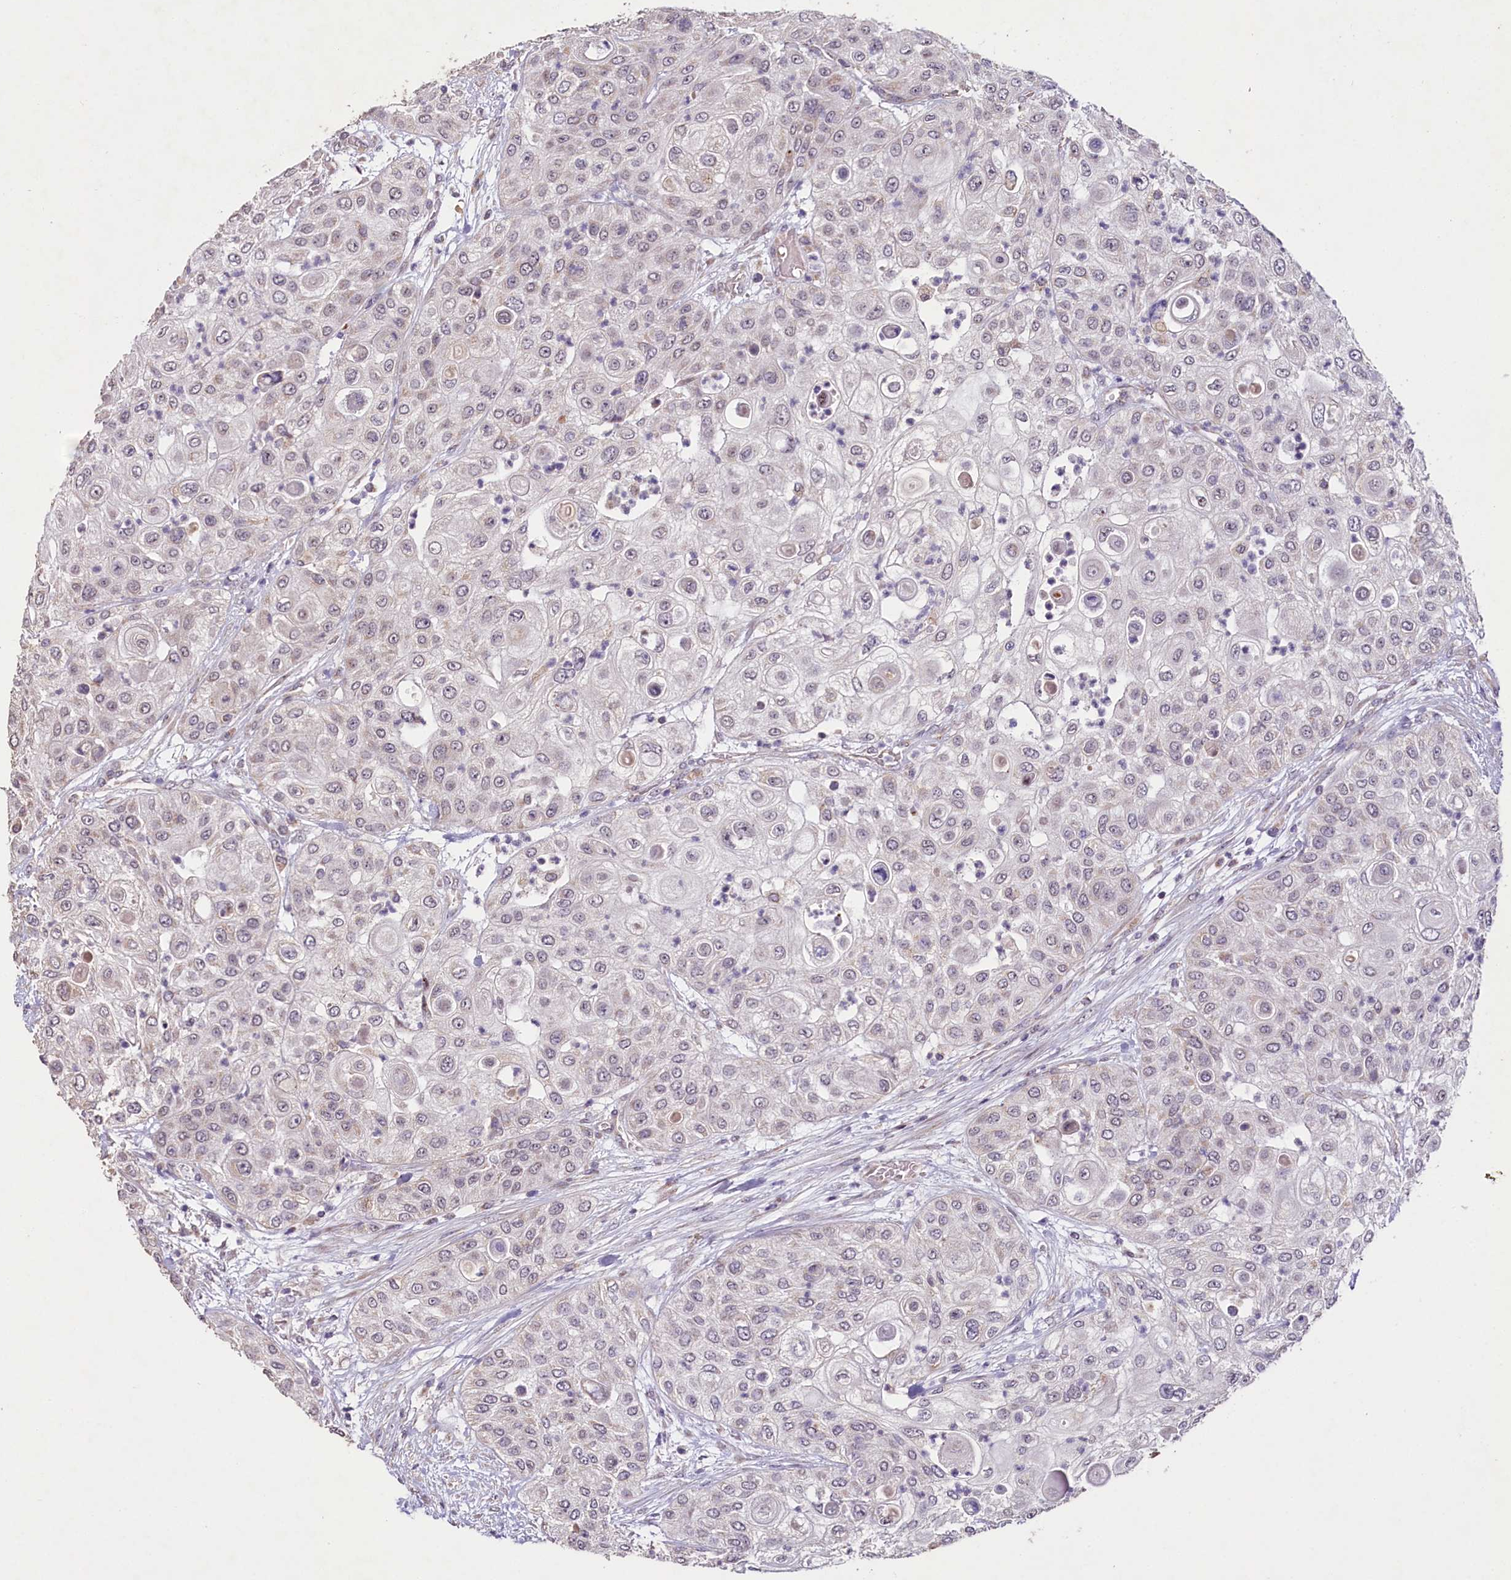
{"staining": {"intensity": "negative", "quantity": "none", "location": "none"}, "tissue": "urothelial cancer", "cell_type": "Tumor cells", "image_type": "cancer", "snomed": [{"axis": "morphology", "description": "Urothelial carcinoma, High grade"}, {"axis": "topography", "description": "Urinary bladder"}], "caption": "This is an immunohistochemistry (IHC) photomicrograph of urothelial cancer. There is no staining in tumor cells.", "gene": "PDE6D", "patient": {"sex": "female", "age": 79}}